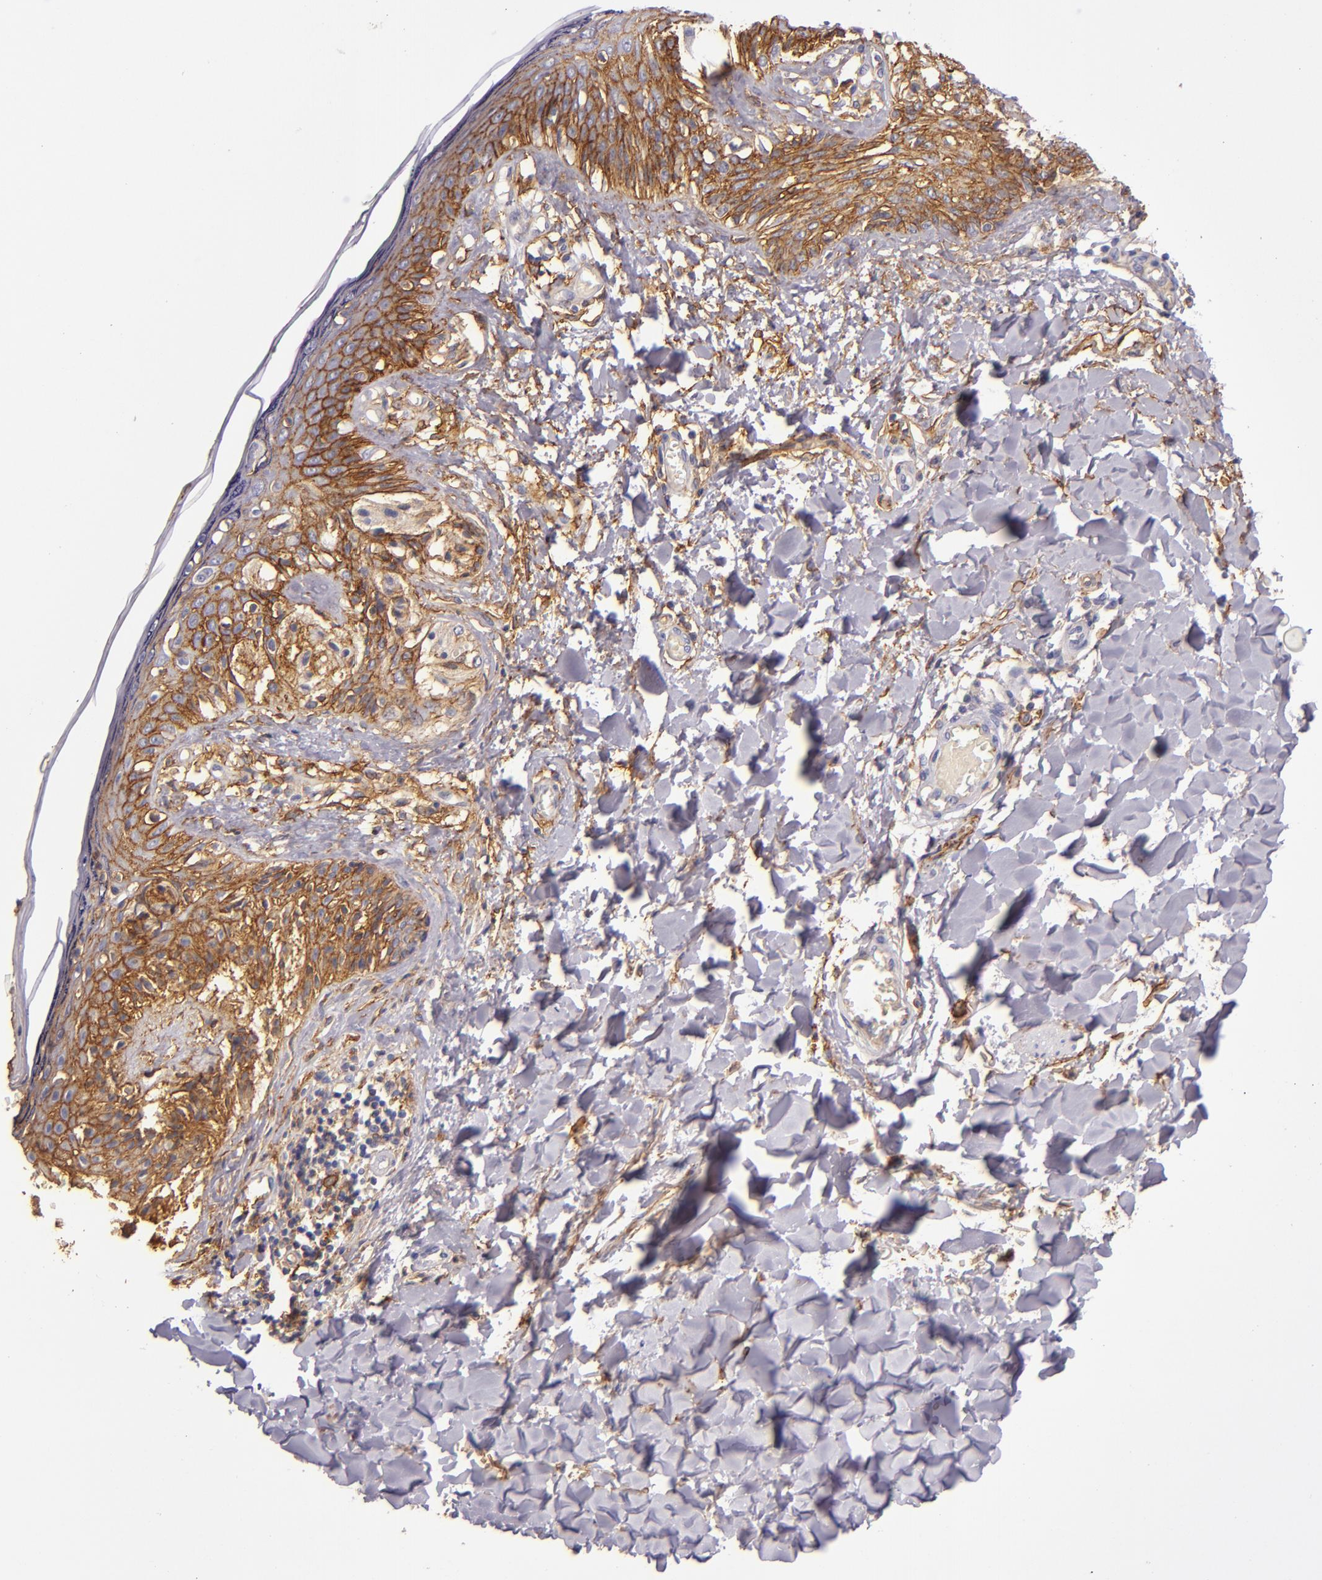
{"staining": {"intensity": "moderate", "quantity": "25%-75%", "location": "cytoplasmic/membranous"}, "tissue": "melanoma", "cell_type": "Tumor cells", "image_type": "cancer", "snomed": [{"axis": "morphology", "description": "Malignant melanoma, NOS"}, {"axis": "topography", "description": "Skin"}], "caption": "Melanoma stained for a protein shows moderate cytoplasmic/membranous positivity in tumor cells. (DAB IHC, brown staining for protein, blue staining for nuclei).", "gene": "CD9", "patient": {"sex": "female", "age": 82}}